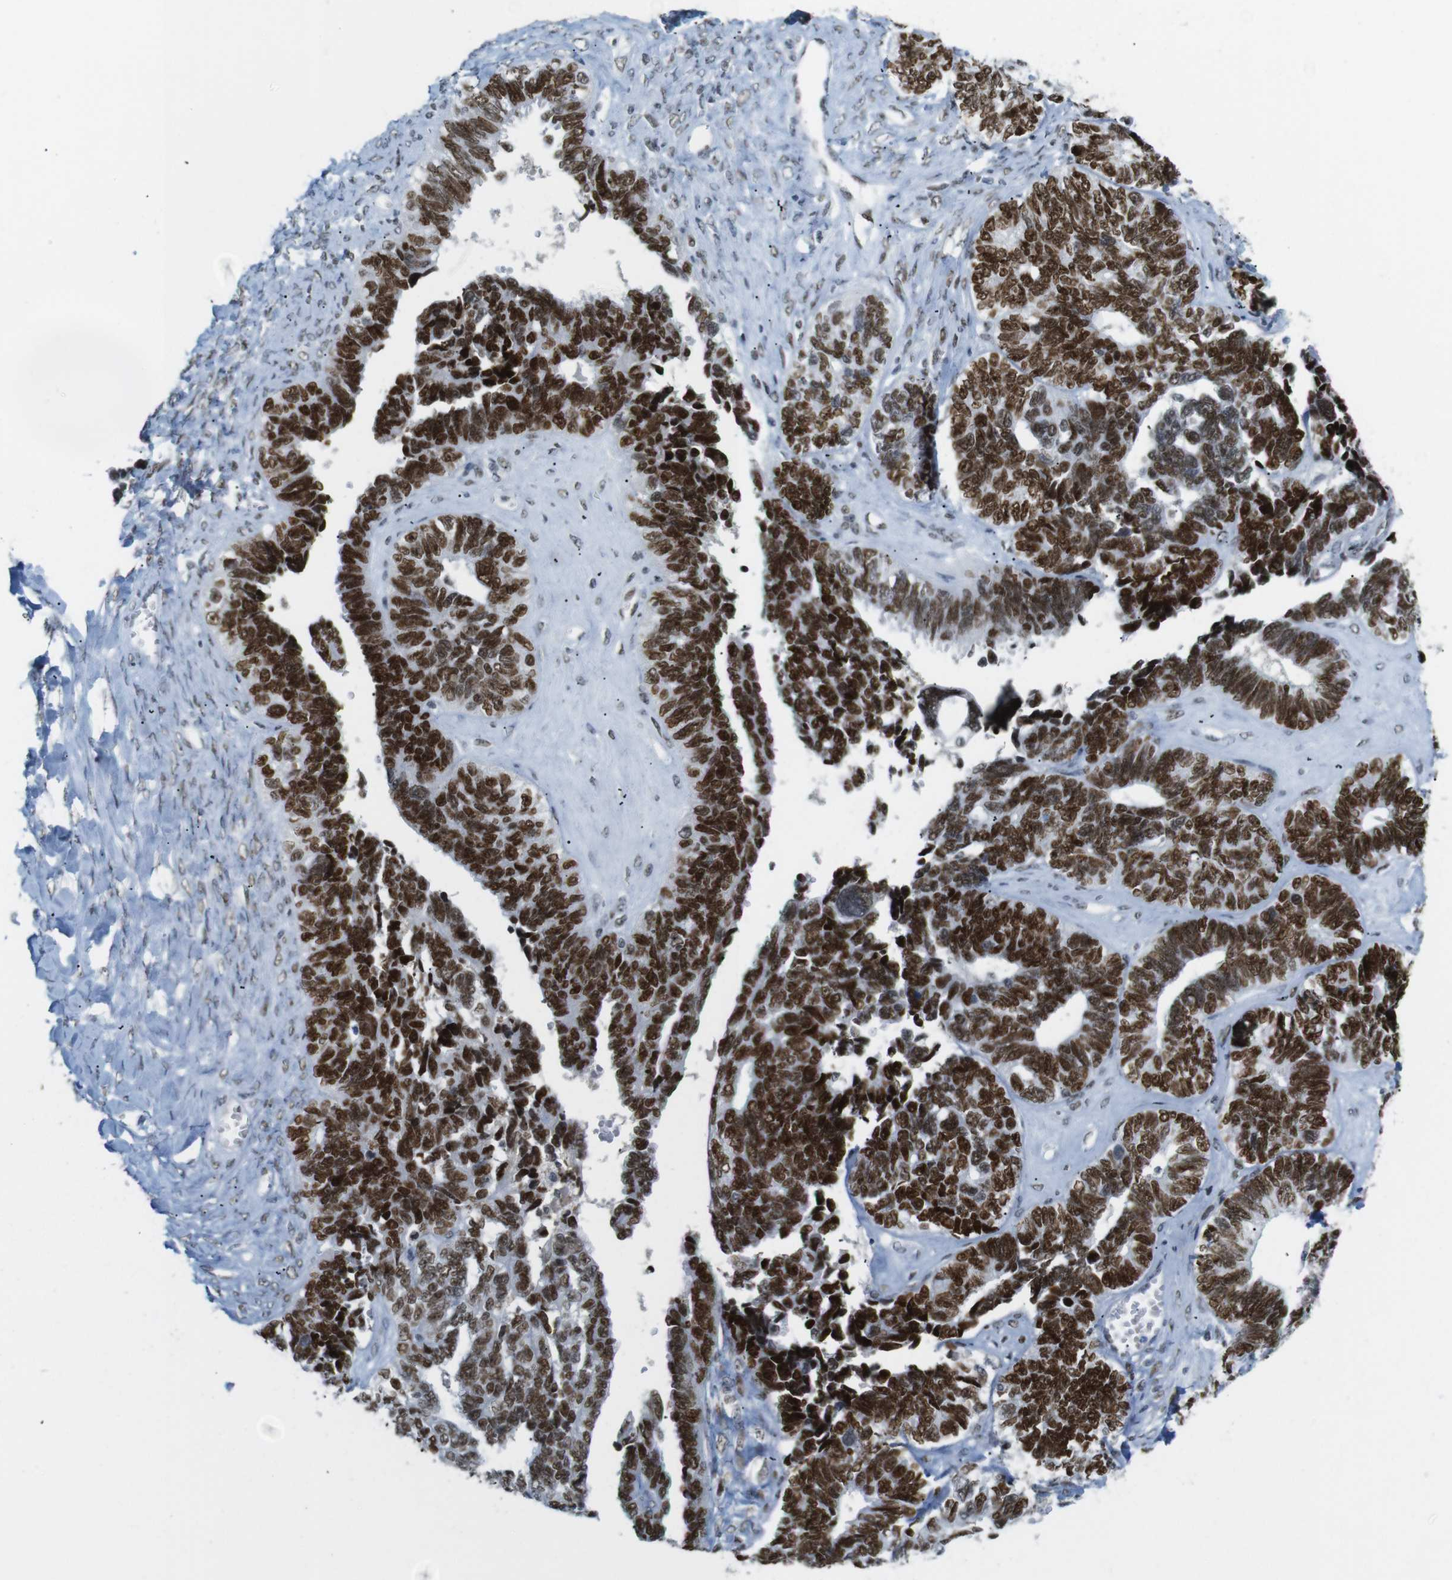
{"staining": {"intensity": "strong", "quantity": ">75%", "location": "nuclear"}, "tissue": "ovarian cancer", "cell_type": "Tumor cells", "image_type": "cancer", "snomed": [{"axis": "morphology", "description": "Cystadenocarcinoma, serous, NOS"}, {"axis": "topography", "description": "Ovary"}], "caption": "Tumor cells exhibit strong nuclear expression in approximately >75% of cells in serous cystadenocarcinoma (ovarian).", "gene": "RIOX2", "patient": {"sex": "female", "age": 79}}